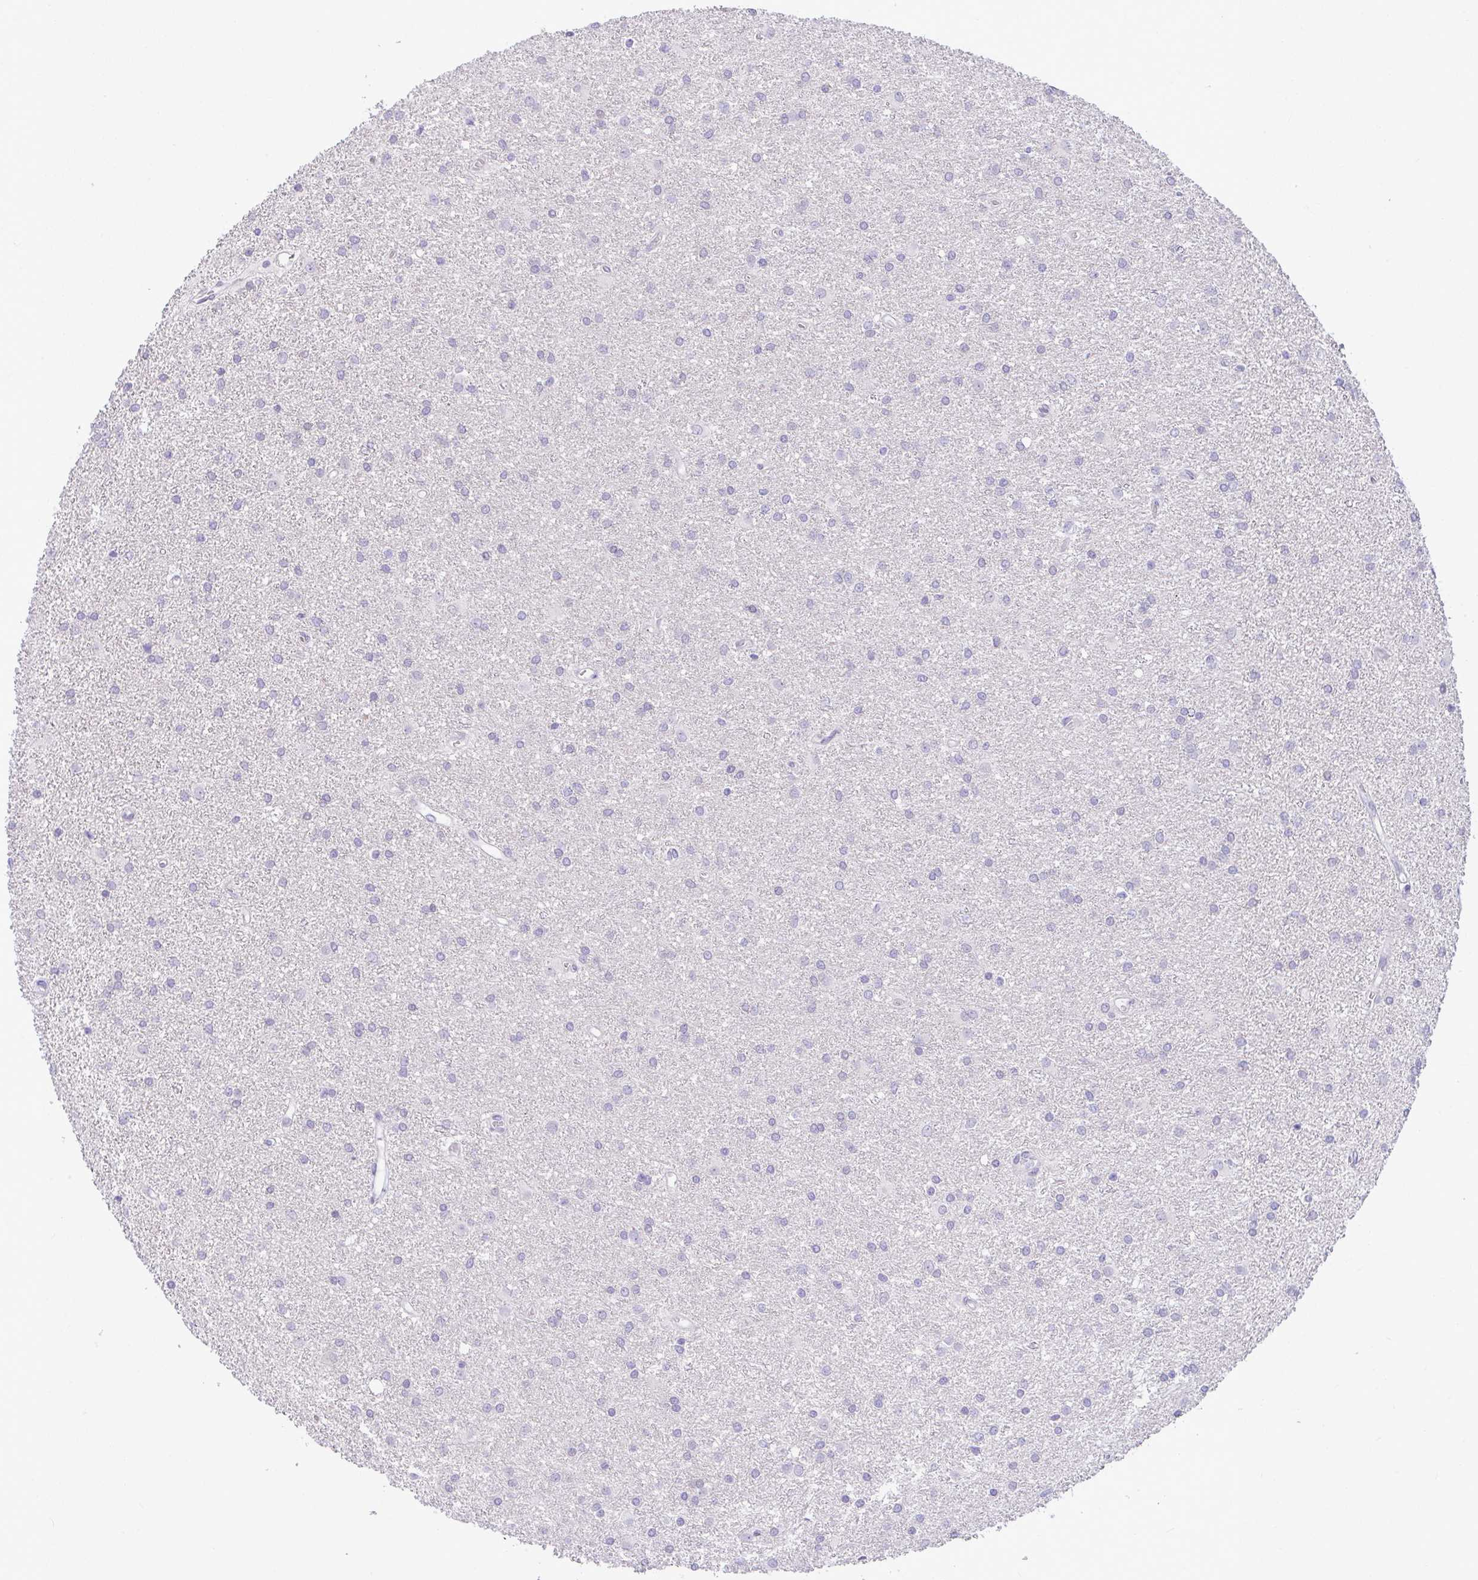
{"staining": {"intensity": "negative", "quantity": "none", "location": "none"}, "tissue": "glioma", "cell_type": "Tumor cells", "image_type": "cancer", "snomed": [{"axis": "morphology", "description": "Glioma, malignant, High grade"}, {"axis": "topography", "description": "Brain"}], "caption": "High power microscopy image of an IHC micrograph of high-grade glioma (malignant), revealing no significant staining in tumor cells.", "gene": "ZNF485", "patient": {"sex": "female", "age": 50}}